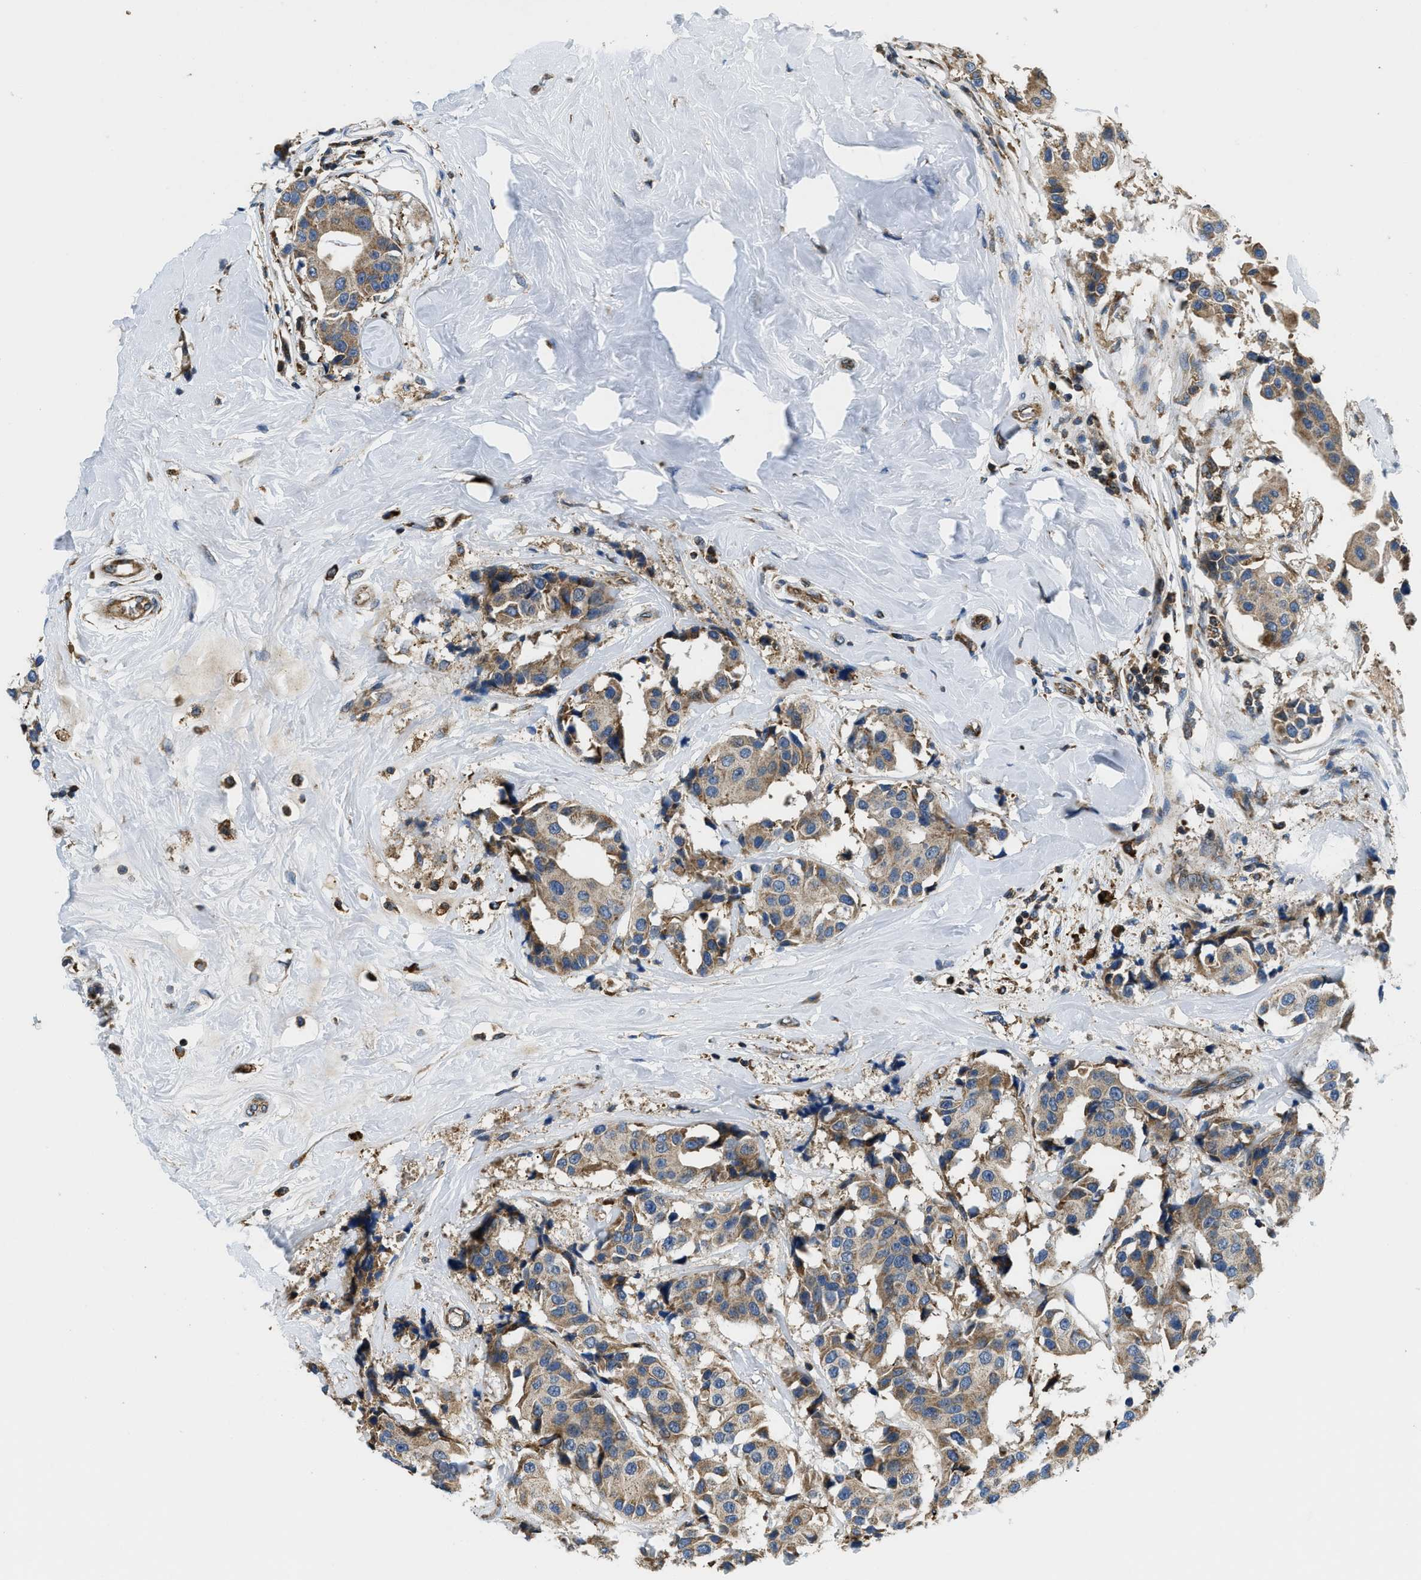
{"staining": {"intensity": "moderate", "quantity": ">75%", "location": "cytoplasmic/membranous"}, "tissue": "breast cancer", "cell_type": "Tumor cells", "image_type": "cancer", "snomed": [{"axis": "morphology", "description": "Normal tissue, NOS"}, {"axis": "morphology", "description": "Duct carcinoma"}, {"axis": "topography", "description": "Breast"}], "caption": "Breast cancer (infiltrating ductal carcinoma) stained for a protein (brown) displays moderate cytoplasmic/membranous positive positivity in approximately >75% of tumor cells.", "gene": "CSPG4", "patient": {"sex": "female", "age": 39}}